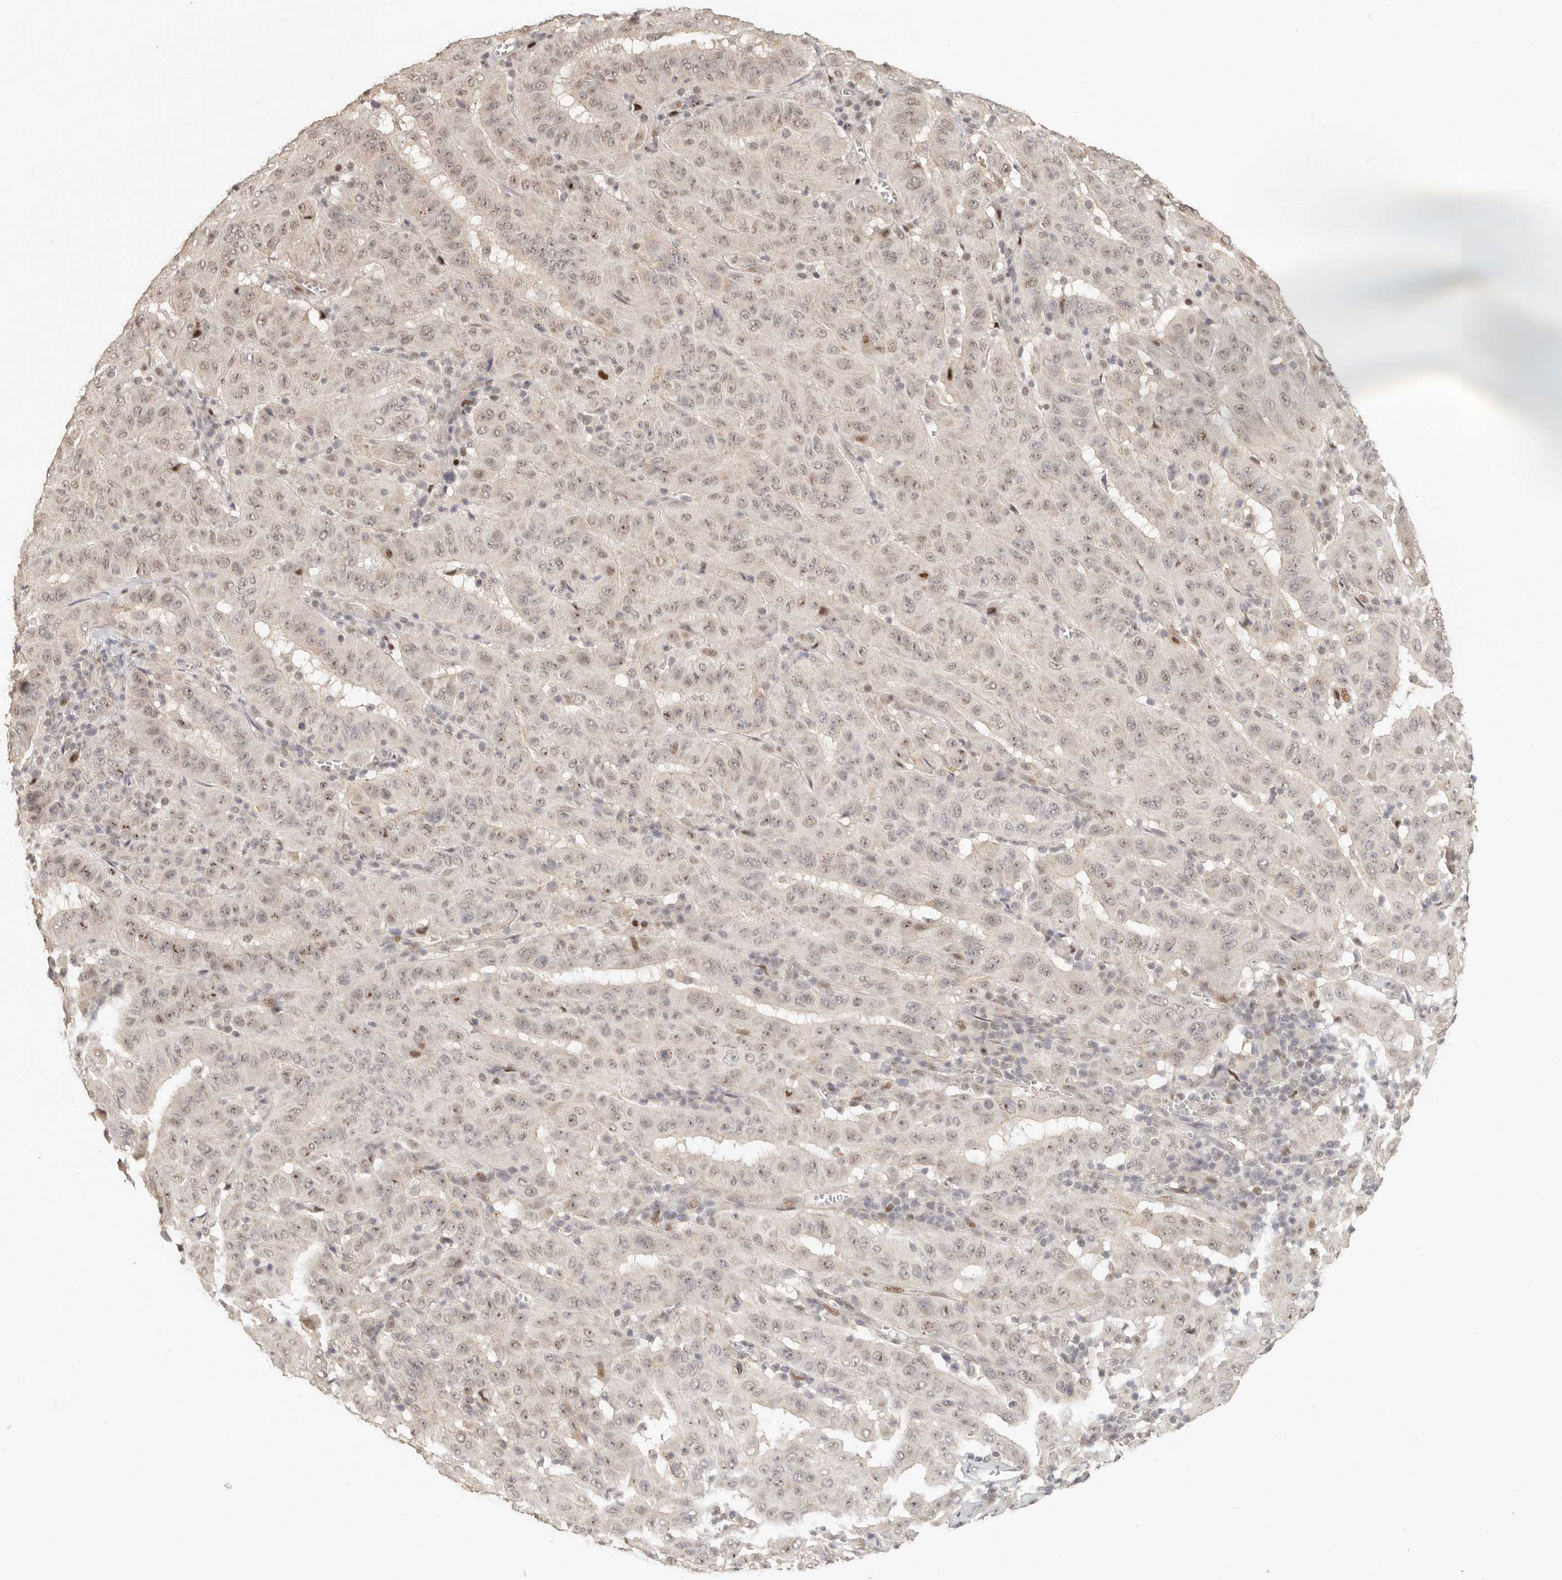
{"staining": {"intensity": "weak", "quantity": "25%-75%", "location": "nuclear"}, "tissue": "pancreatic cancer", "cell_type": "Tumor cells", "image_type": "cancer", "snomed": [{"axis": "morphology", "description": "Adenocarcinoma, NOS"}, {"axis": "topography", "description": "Pancreas"}], "caption": "About 25%-75% of tumor cells in human adenocarcinoma (pancreatic) show weak nuclear protein expression as visualized by brown immunohistochemical staining.", "gene": "GPBP1L1", "patient": {"sex": "male", "age": 63}}